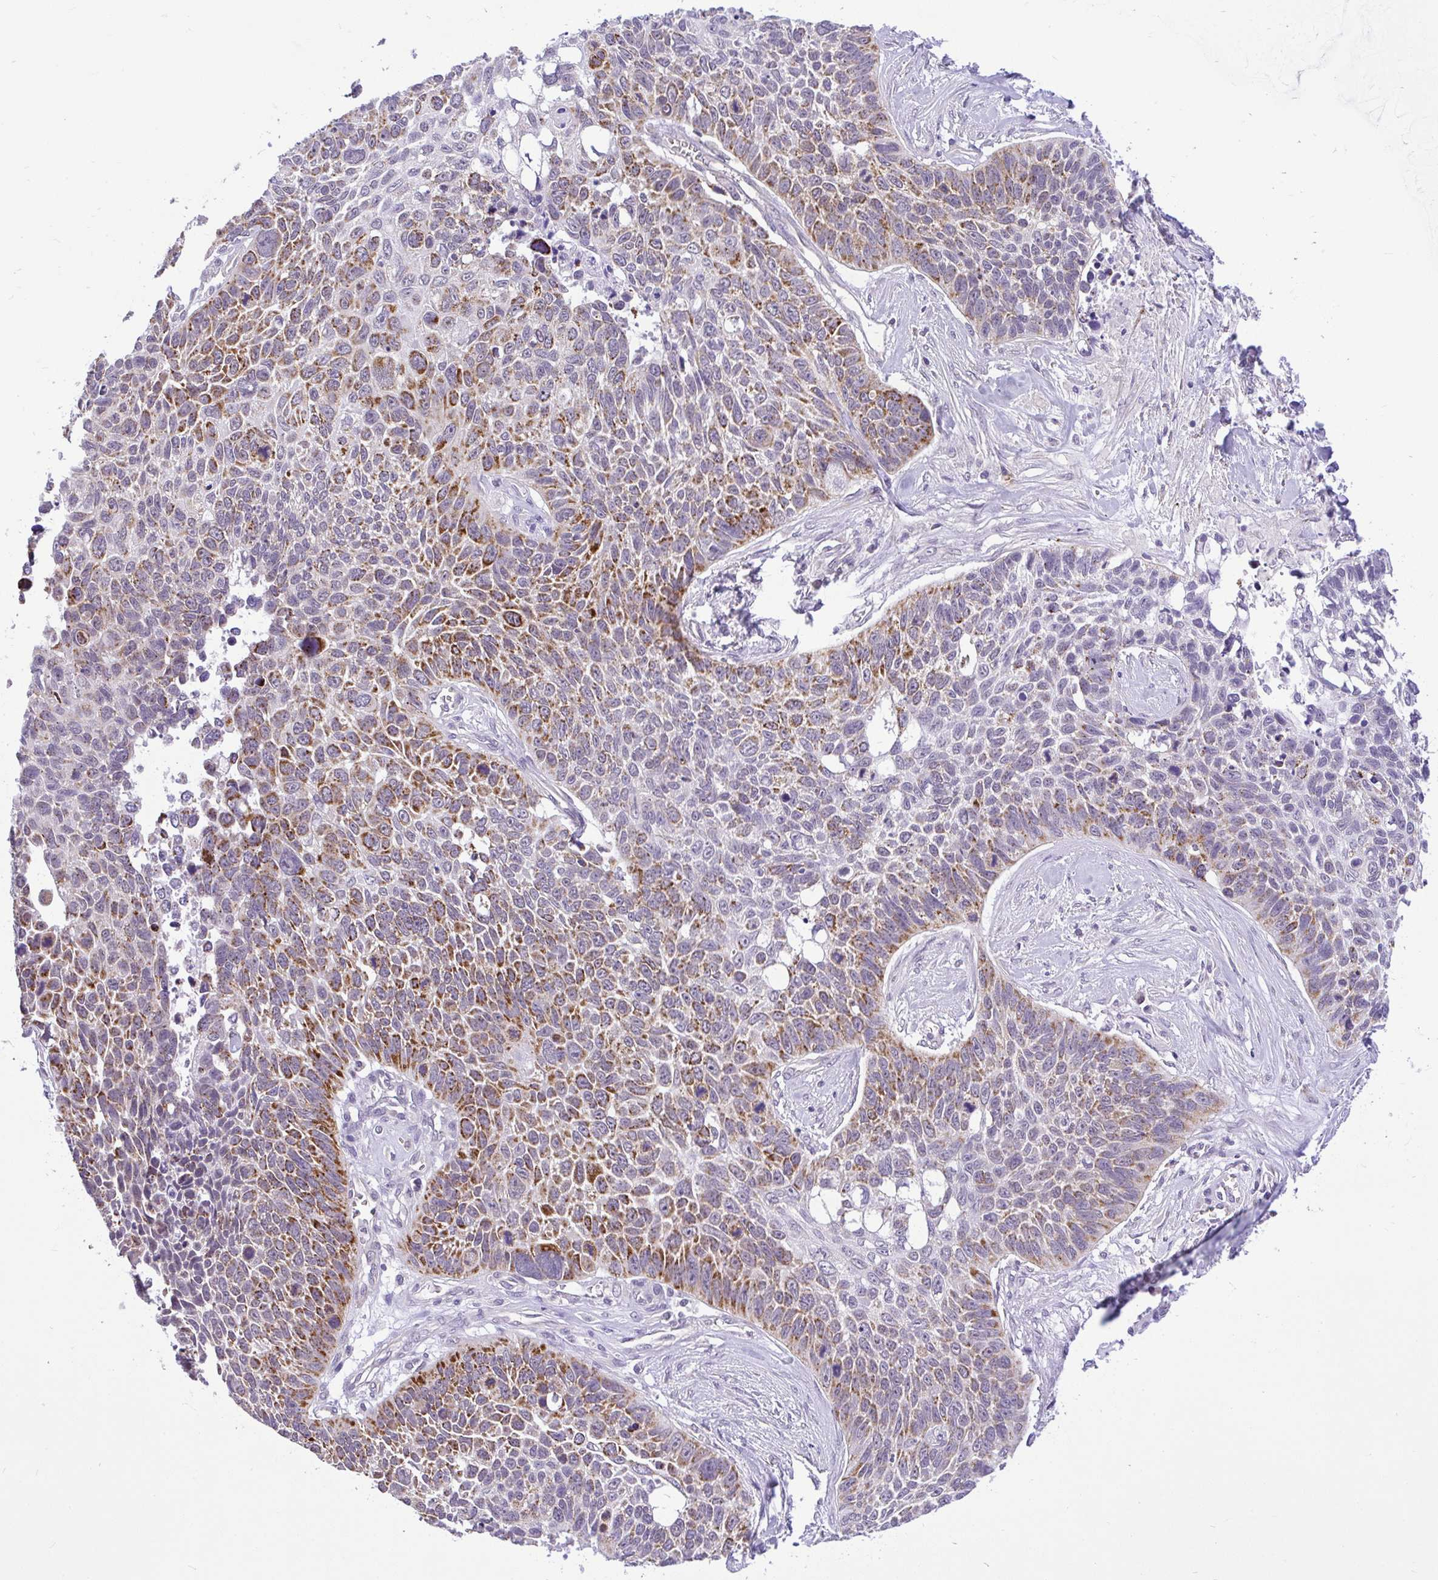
{"staining": {"intensity": "moderate", "quantity": "25%-75%", "location": "cytoplasmic/membranous"}, "tissue": "lung cancer", "cell_type": "Tumor cells", "image_type": "cancer", "snomed": [{"axis": "morphology", "description": "Squamous cell carcinoma, NOS"}, {"axis": "topography", "description": "Lung"}], "caption": "Immunohistochemistry image of human lung cancer (squamous cell carcinoma) stained for a protein (brown), which displays medium levels of moderate cytoplasmic/membranous expression in about 25%-75% of tumor cells.", "gene": "PYCR2", "patient": {"sex": "male", "age": 62}}